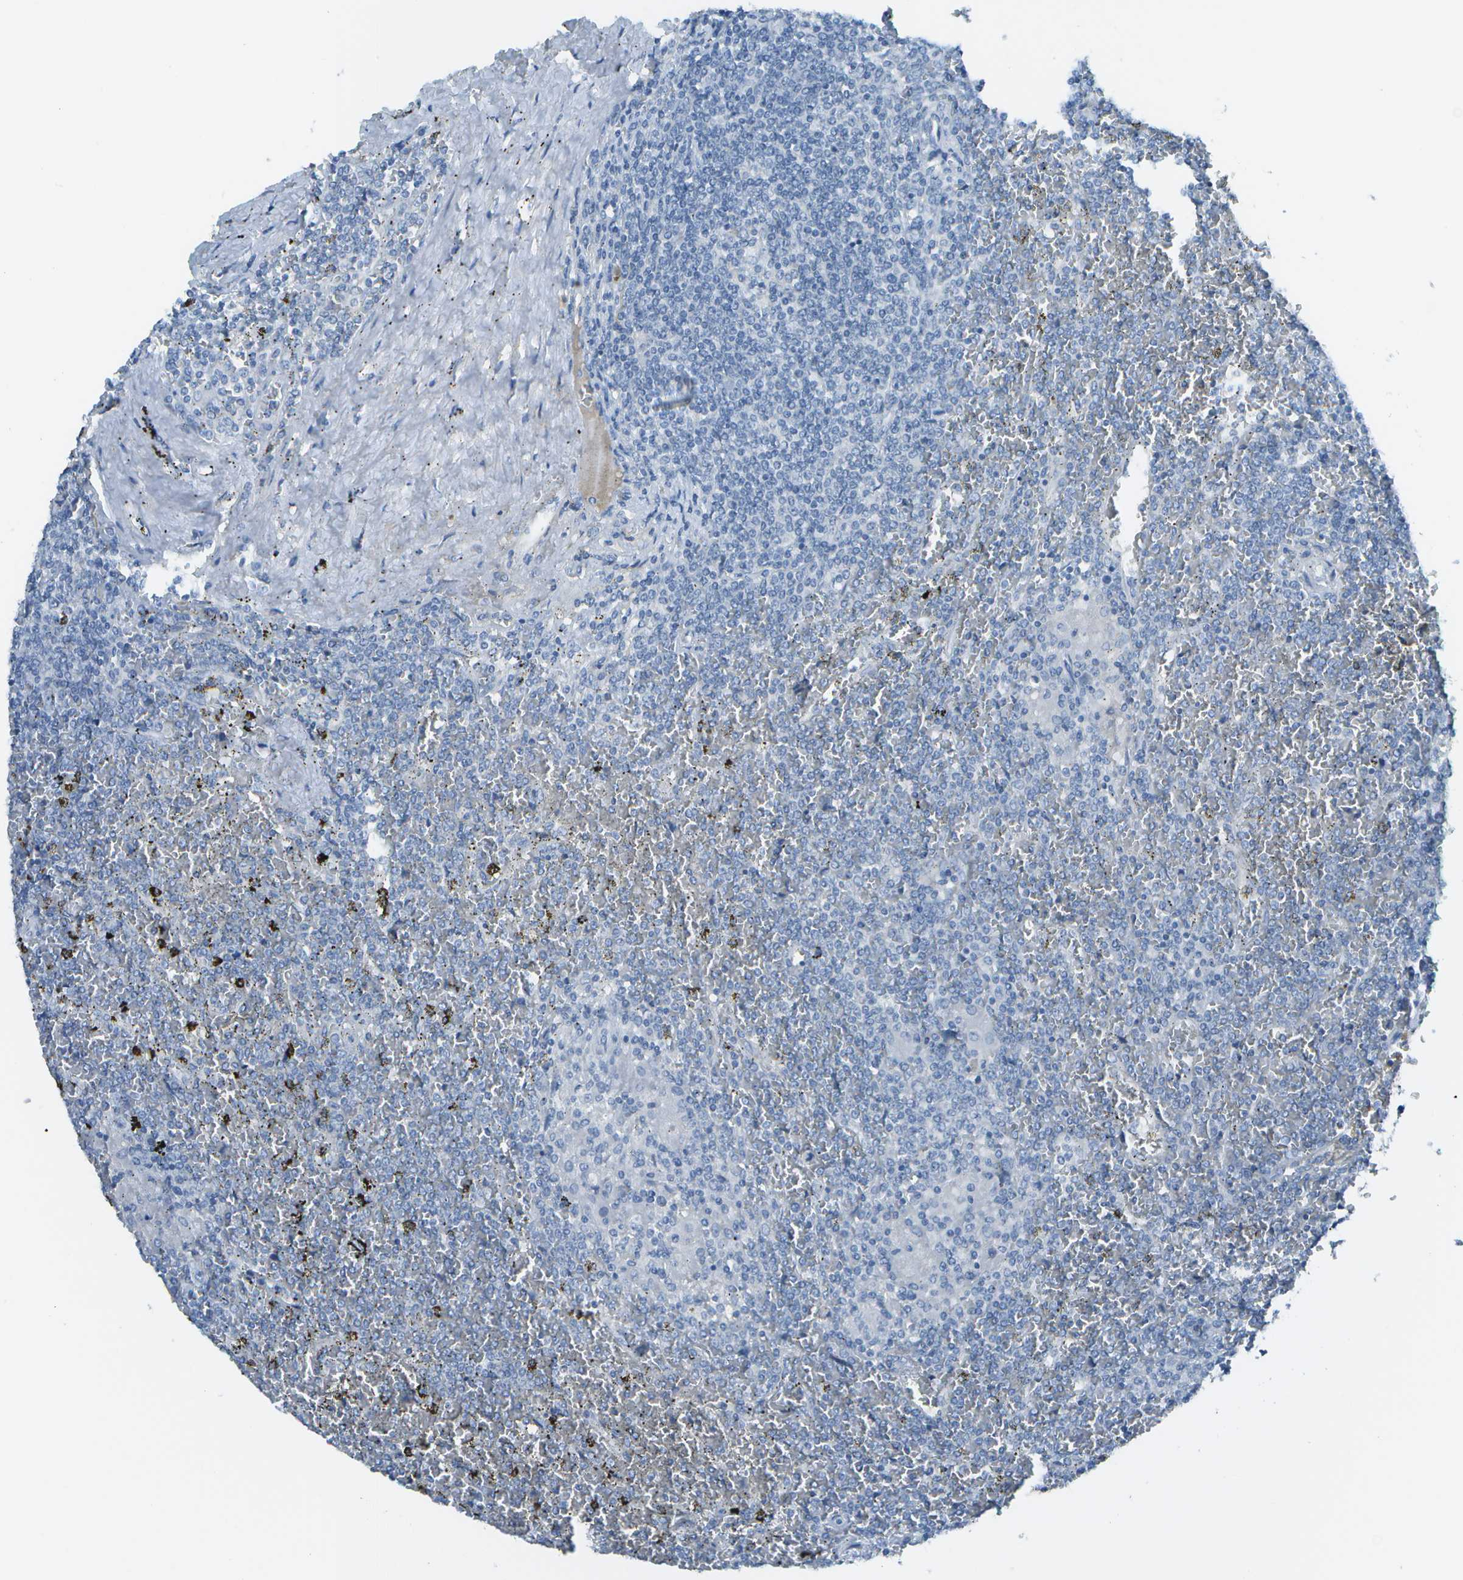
{"staining": {"intensity": "negative", "quantity": "none", "location": "none"}, "tissue": "lymphoma", "cell_type": "Tumor cells", "image_type": "cancer", "snomed": [{"axis": "morphology", "description": "Malignant lymphoma, non-Hodgkin's type, Low grade"}, {"axis": "topography", "description": "Spleen"}], "caption": "Lymphoma was stained to show a protein in brown. There is no significant positivity in tumor cells. (DAB immunohistochemistry visualized using brightfield microscopy, high magnification).", "gene": "C1S", "patient": {"sex": "female", "age": 19}}